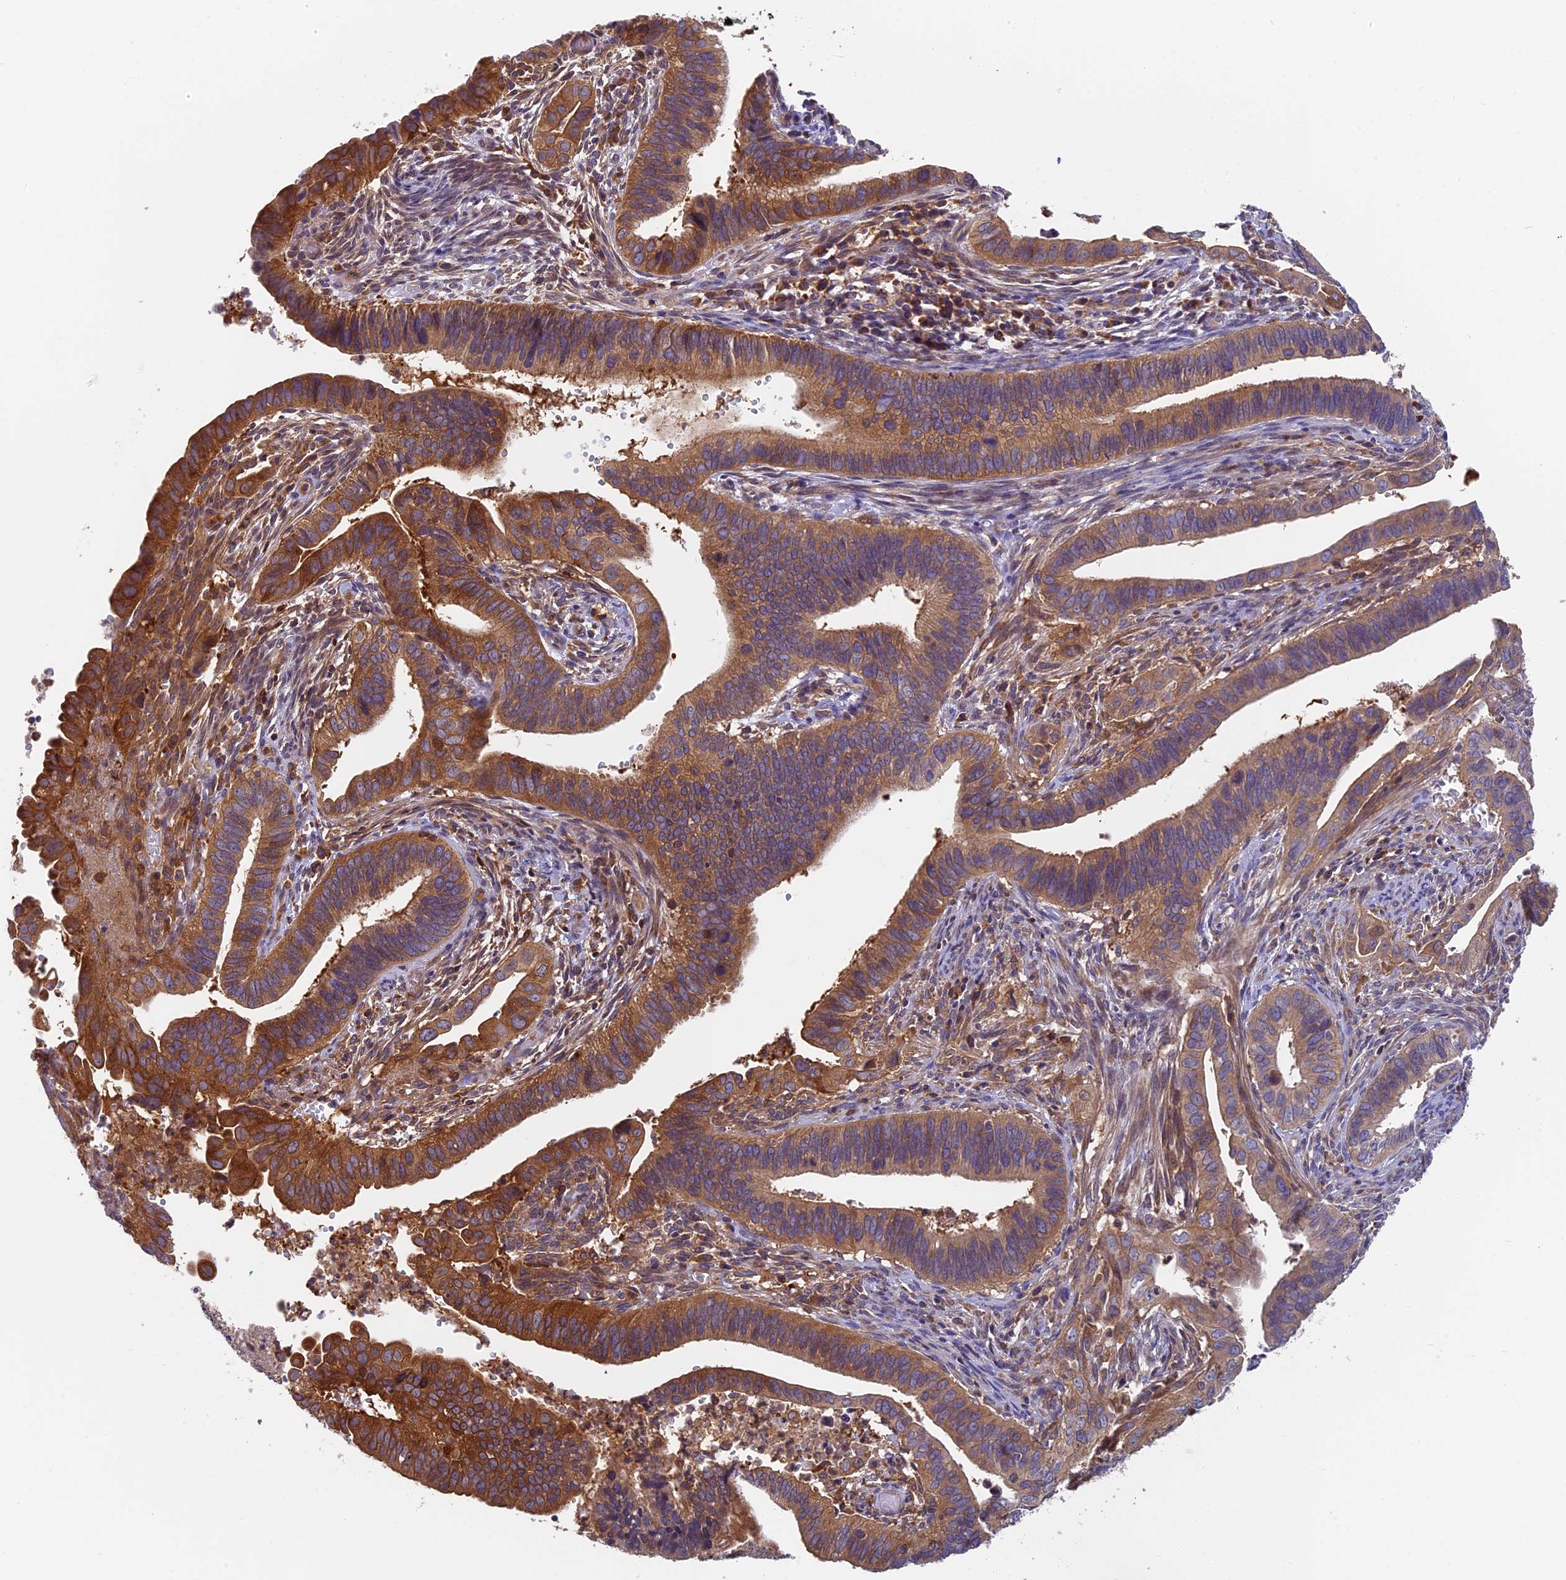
{"staining": {"intensity": "moderate", "quantity": "25%-75%", "location": "cytoplasmic/membranous"}, "tissue": "cervical cancer", "cell_type": "Tumor cells", "image_type": "cancer", "snomed": [{"axis": "morphology", "description": "Adenocarcinoma, NOS"}, {"axis": "topography", "description": "Cervix"}], "caption": "There is medium levels of moderate cytoplasmic/membranous positivity in tumor cells of adenocarcinoma (cervical), as demonstrated by immunohistochemical staining (brown color).", "gene": "IPO5", "patient": {"sex": "female", "age": 42}}